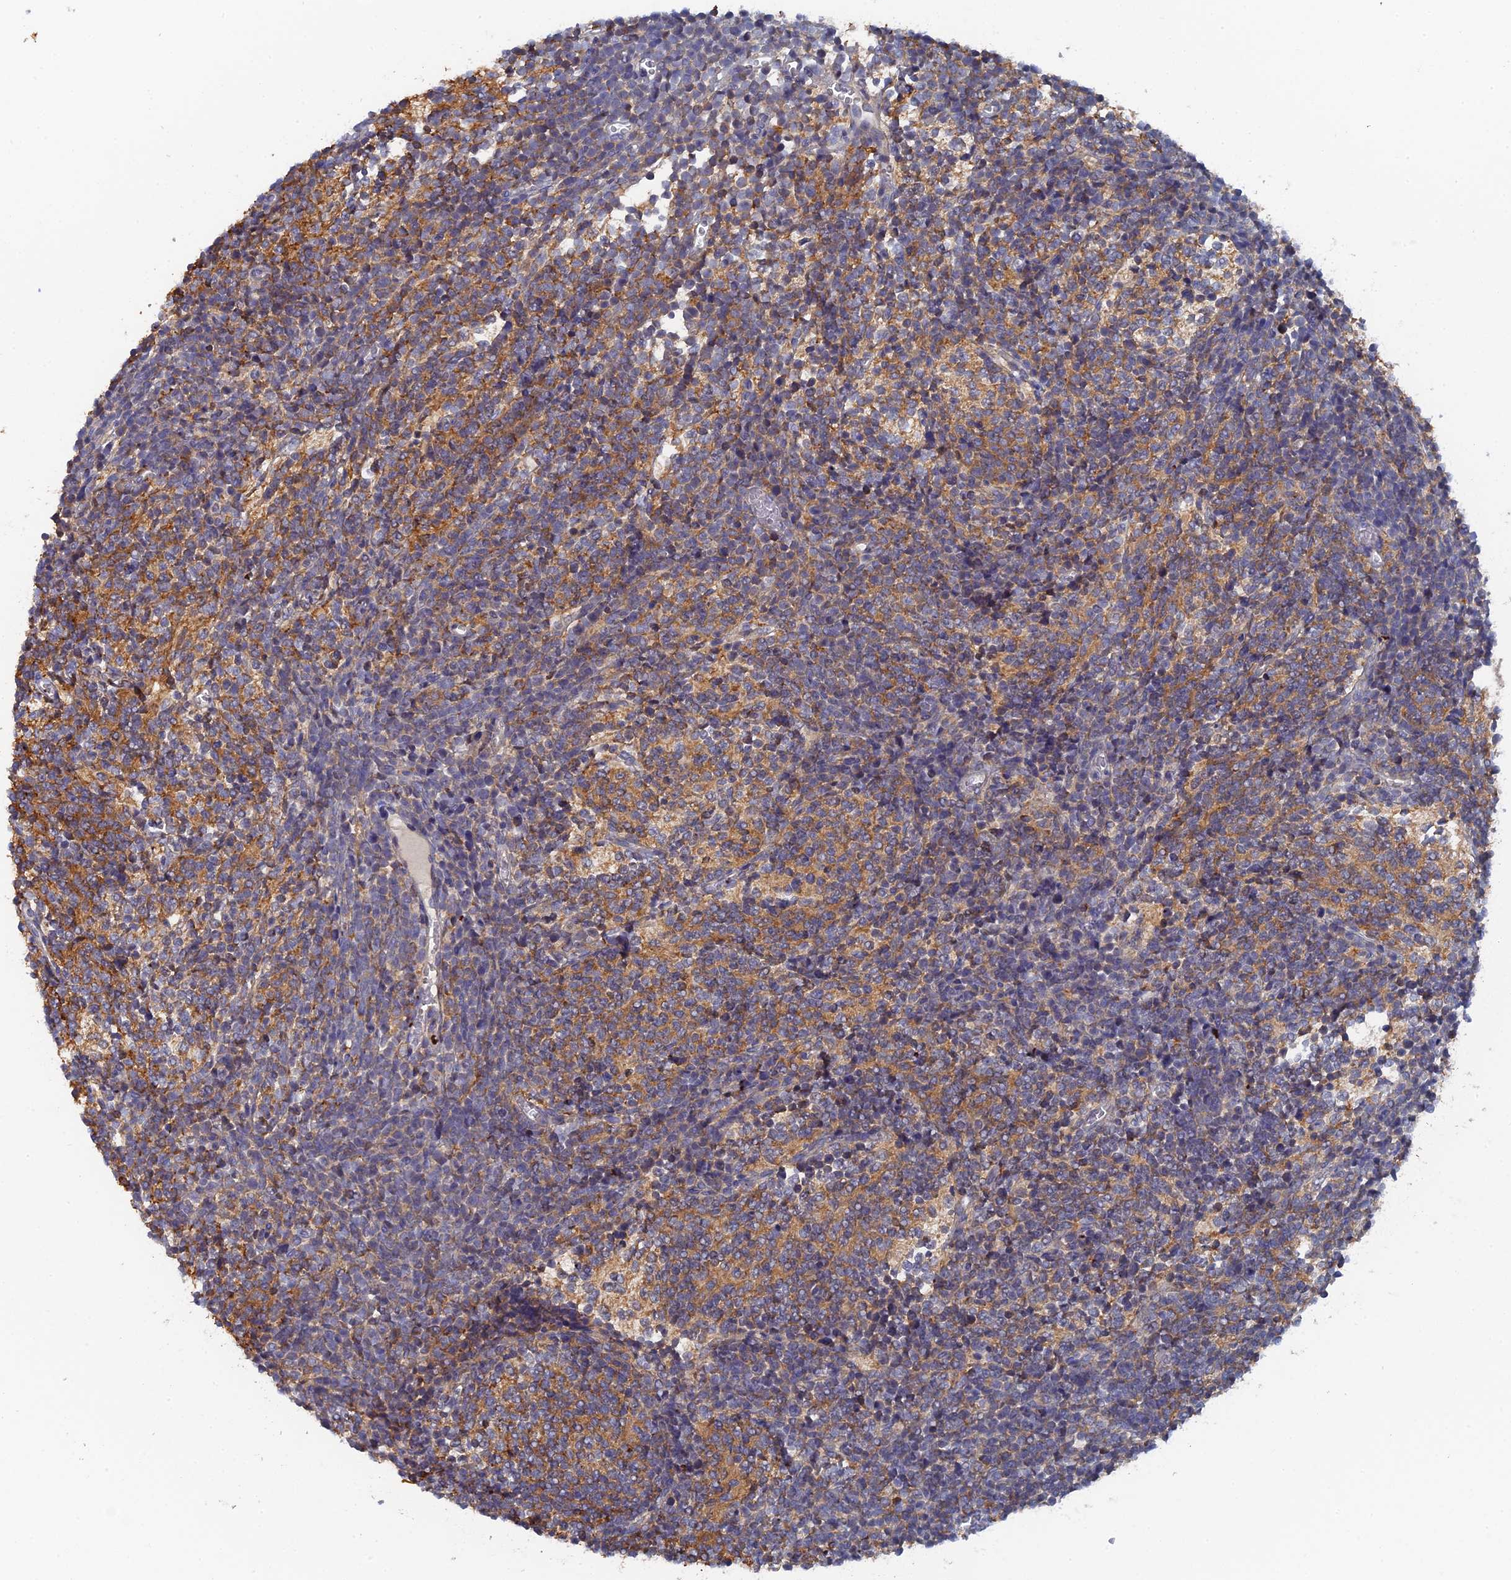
{"staining": {"intensity": "moderate", "quantity": "25%-75%", "location": "cytoplasmic/membranous"}, "tissue": "glioma", "cell_type": "Tumor cells", "image_type": "cancer", "snomed": [{"axis": "morphology", "description": "Glioma, malignant, Low grade"}, {"axis": "topography", "description": "Brain"}], "caption": "Immunohistochemical staining of malignant glioma (low-grade) exhibits moderate cytoplasmic/membranous protein positivity in about 25%-75% of tumor cells.", "gene": "MIGA2", "patient": {"sex": "female", "age": 1}}